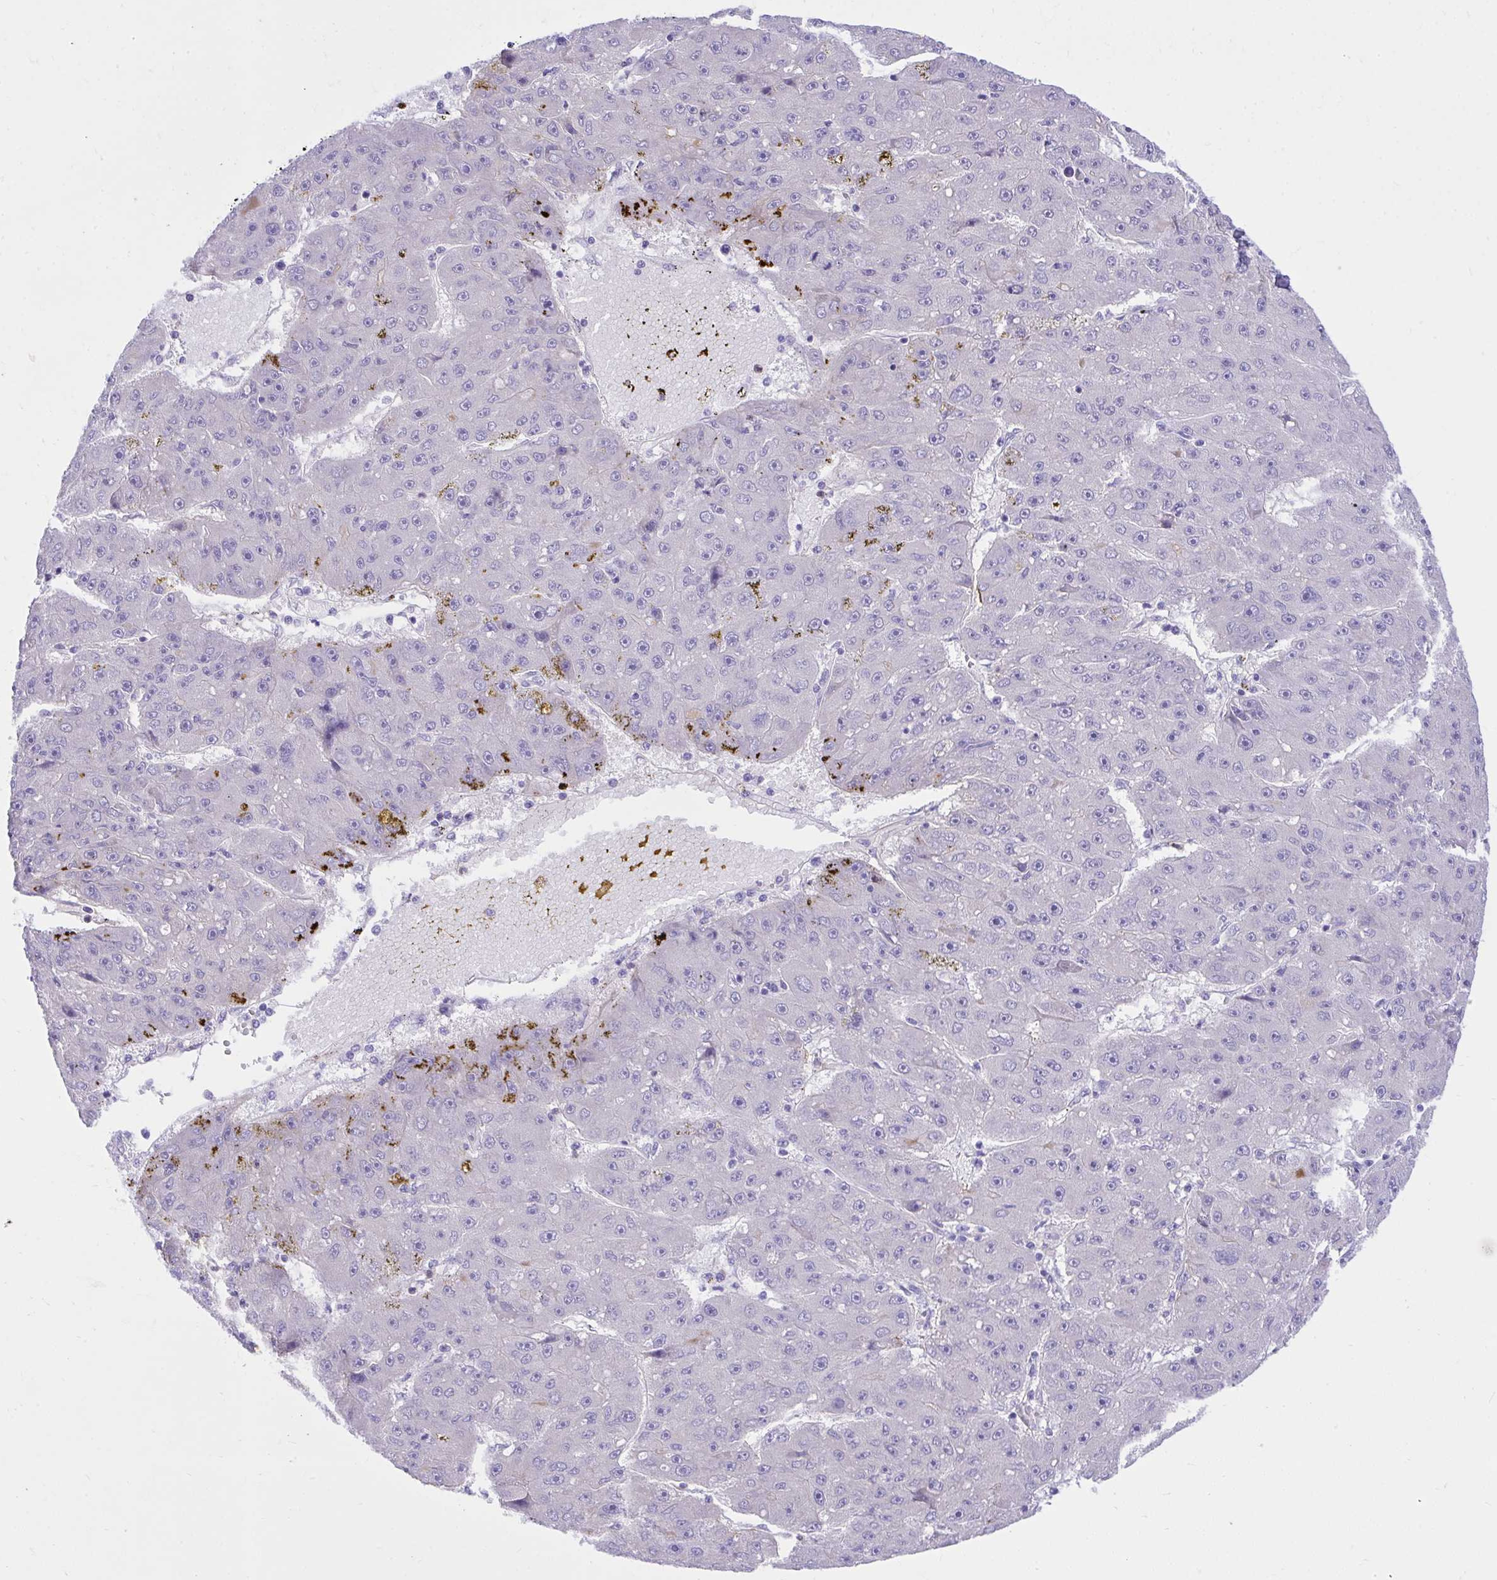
{"staining": {"intensity": "negative", "quantity": "none", "location": "none"}, "tissue": "liver cancer", "cell_type": "Tumor cells", "image_type": "cancer", "snomed": [{"axis": "morphology", "description": "Carcinoma, Hepatocellular, NOS"}, {"axis": "topography", "description": "Liver"}], "caption": "Tumor cells are negative for brown protein staining in hepatocellular carcinoma (liver). Nuclei are stained in blue.", "gene": "HRG", "patient": {"sex": "male", "age": 67}}